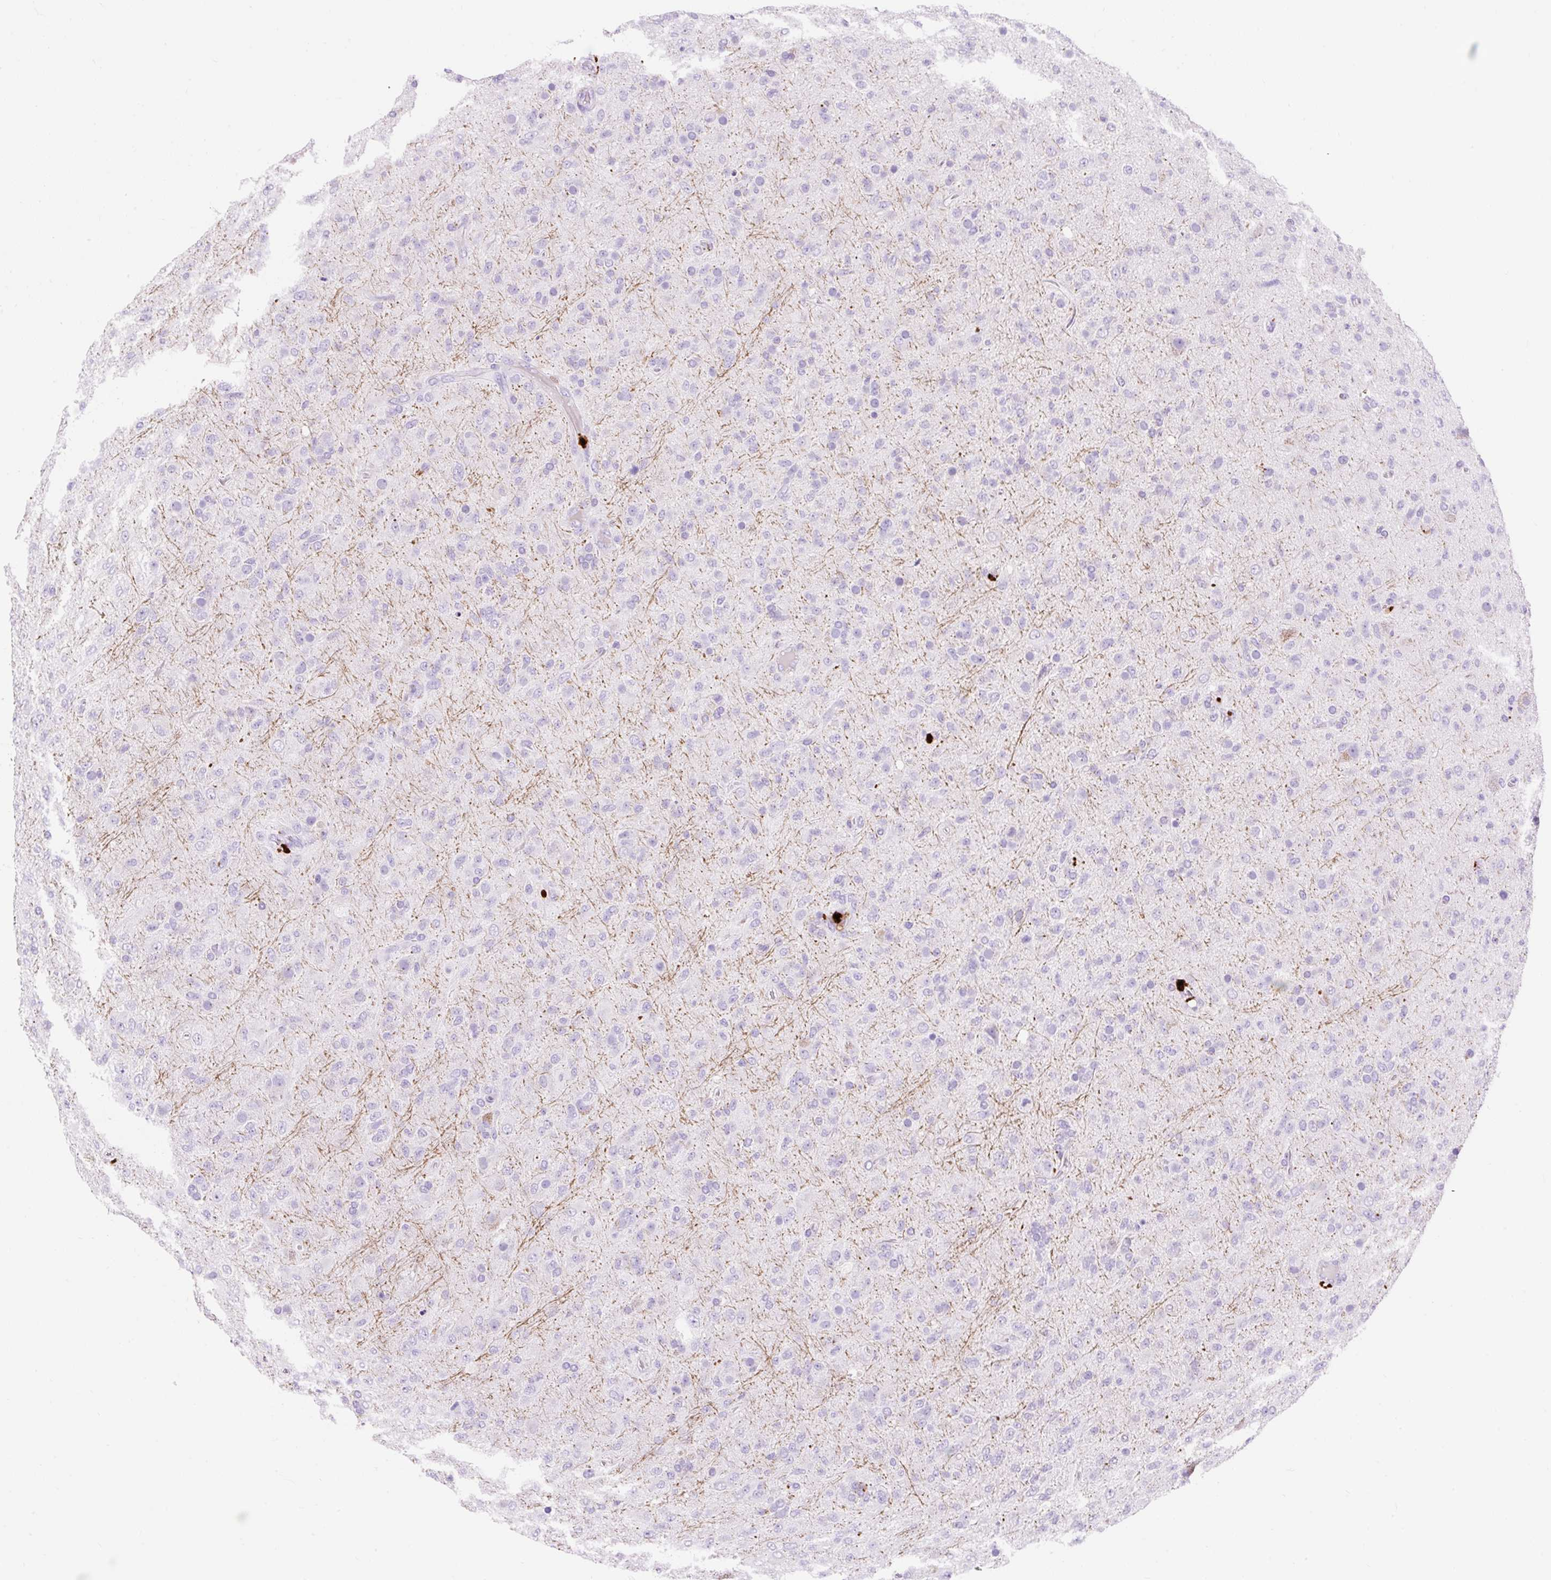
{"staining": {"intensity": "negative", "quantity": "none", "location": "none"}, "tissue": "glioma", "cell_type": "Tumor cells", "image_type": "cancer", "snomed": [{"axis": "morphology", "description": "Glioma, malignant, Low grade"}, {"axis": "topography", "description": "Brain"}], "caption": "The immunohistochemistry histopathology image has no significant staining in tumor cells of glioma tissue.", "gene": "HEXB", "patient": {"sex": "male", "age": 65}}